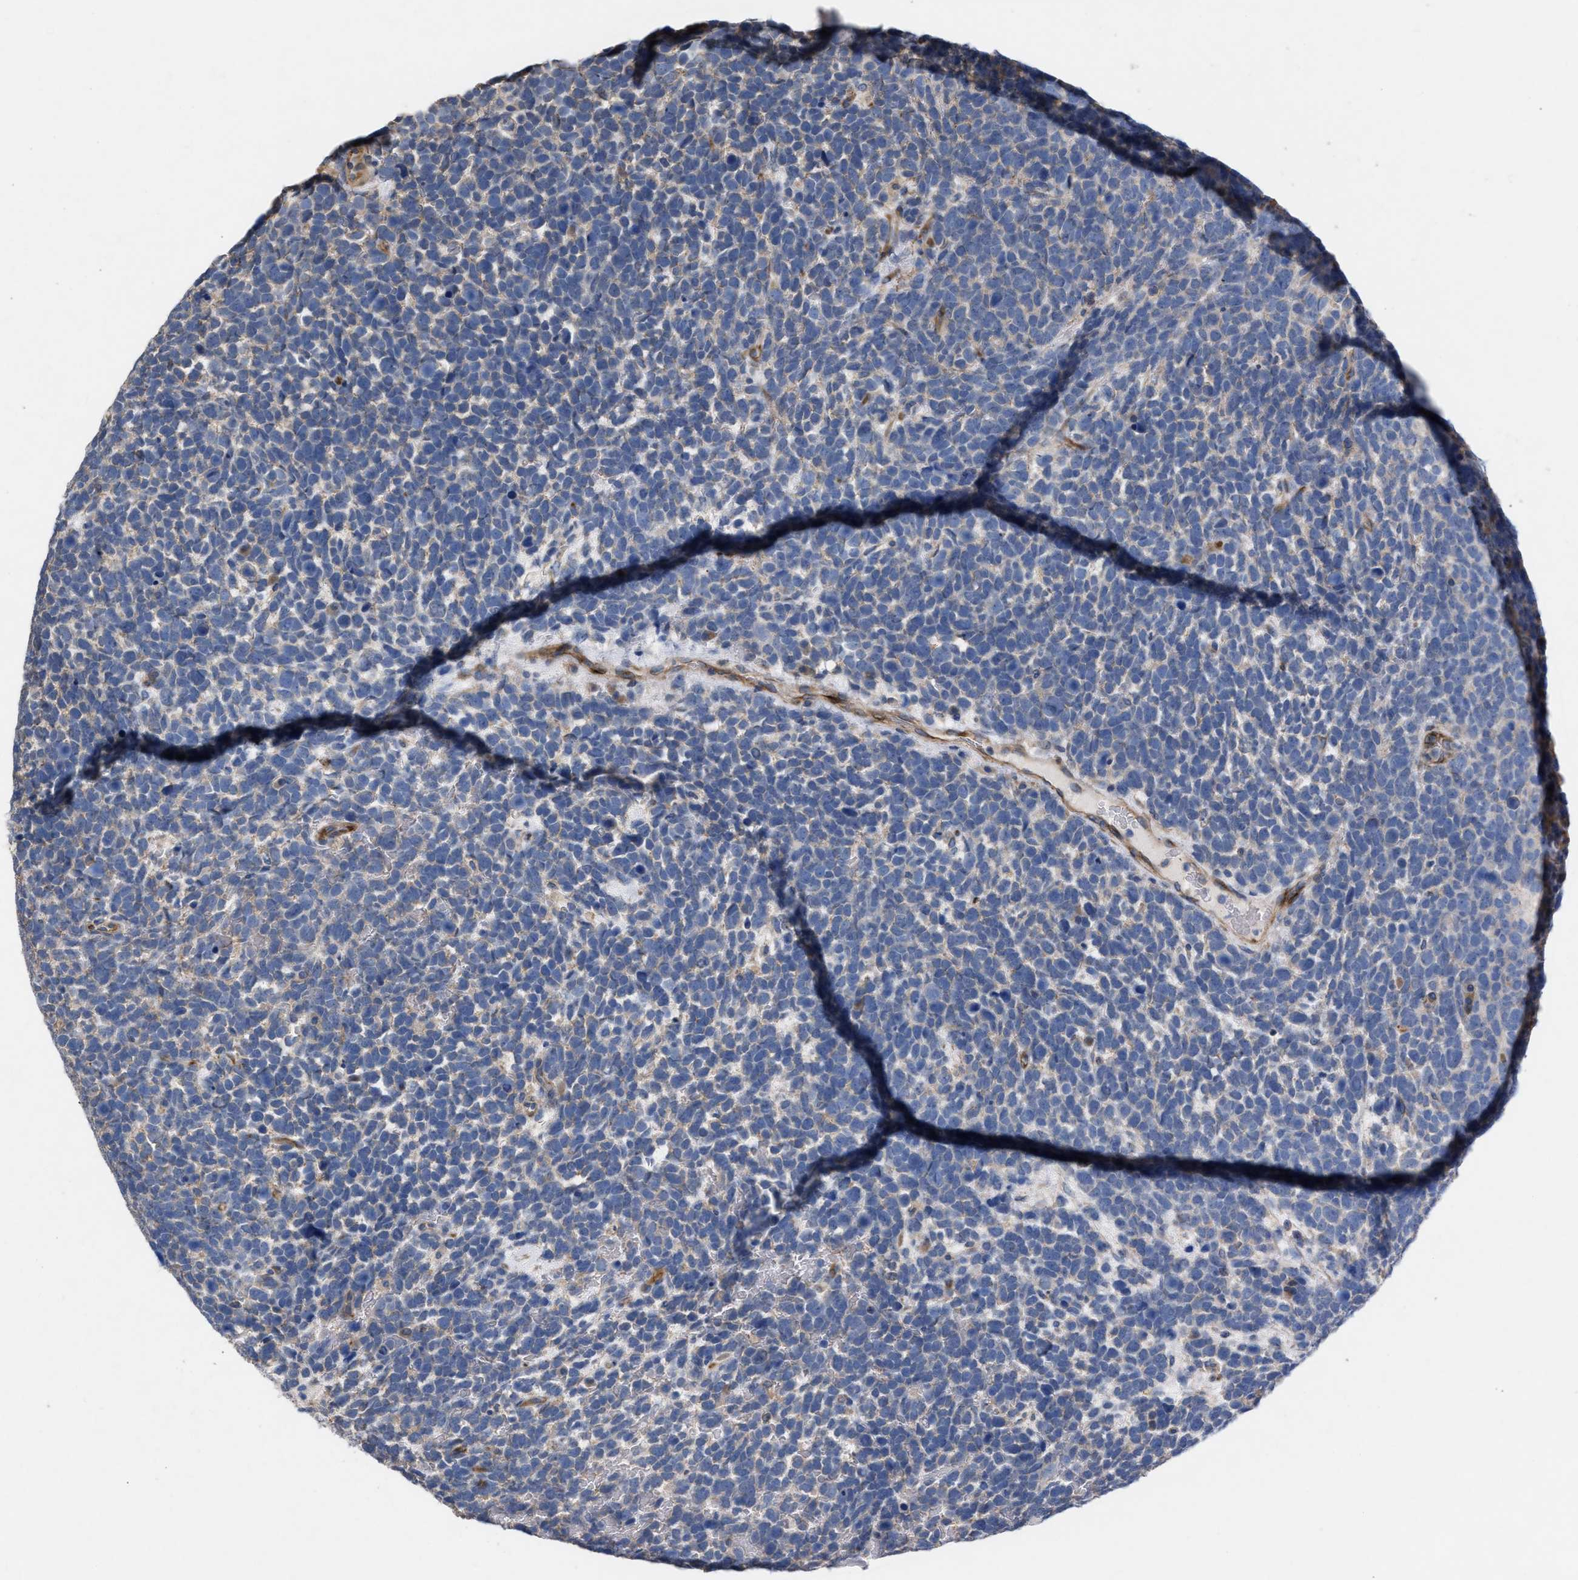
{"staining": {"intensity": "negative", "quantity": "none", "location": "none"}, "tissue": "urothelial cancer", "cell_type": "Tumor cells", "image_type": "cancer", "snomed": [{"axis": "morphology", "description": "Urothelial carcinoma, High grade"}, {"axis": "topography", "description": "Urinary bladder"}], "caption": "IHC of high-grade urothelial carcinoma demonstrates no positivity in tumor cells.", "gene": "TMEM131", "patient": {"sex": "female", "age": 82}}